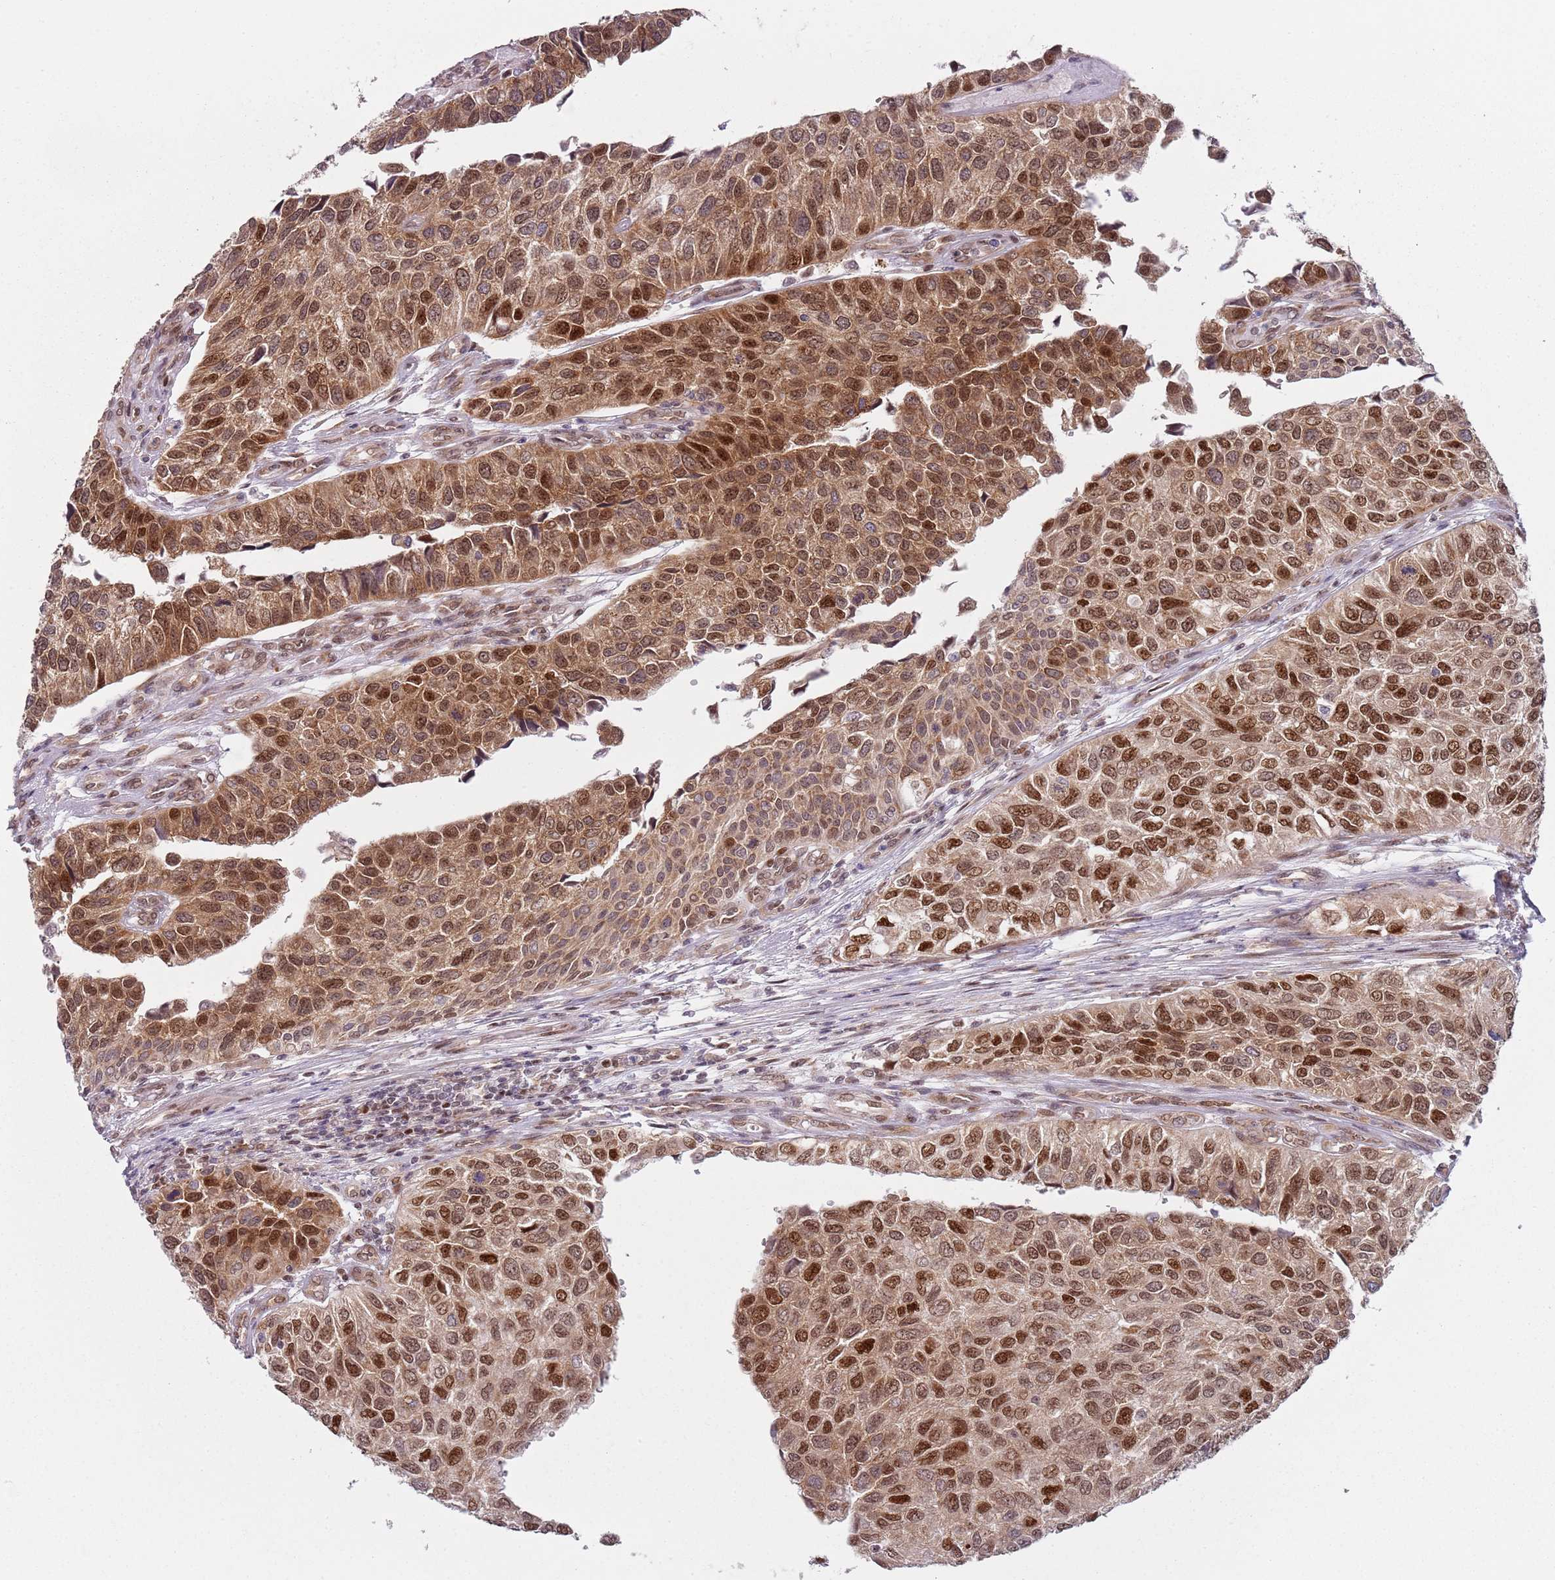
{"staining": {"intensity": "moderate", "quantity": ">75%", "location": "cytoplasmic/membranous,nuclear"}, "tissue": "urothelial cancer", "cell_type": "Tumor cells", "image_type": "cancer", "snomed": [{"axis": "morphology", "description": "Urothelial carcinoma, NOS"}, {"axis": "topography", "description": "Urinary bladder"}], "caption": "A photomicrograph of transitional cell carcinoma stained for a protein shows moderate cytoplasmic/membranous and nuclear brown staining in tumor cells.", "gene": "SLC25A32", "patient": {"sex": "male", "age": 55}}